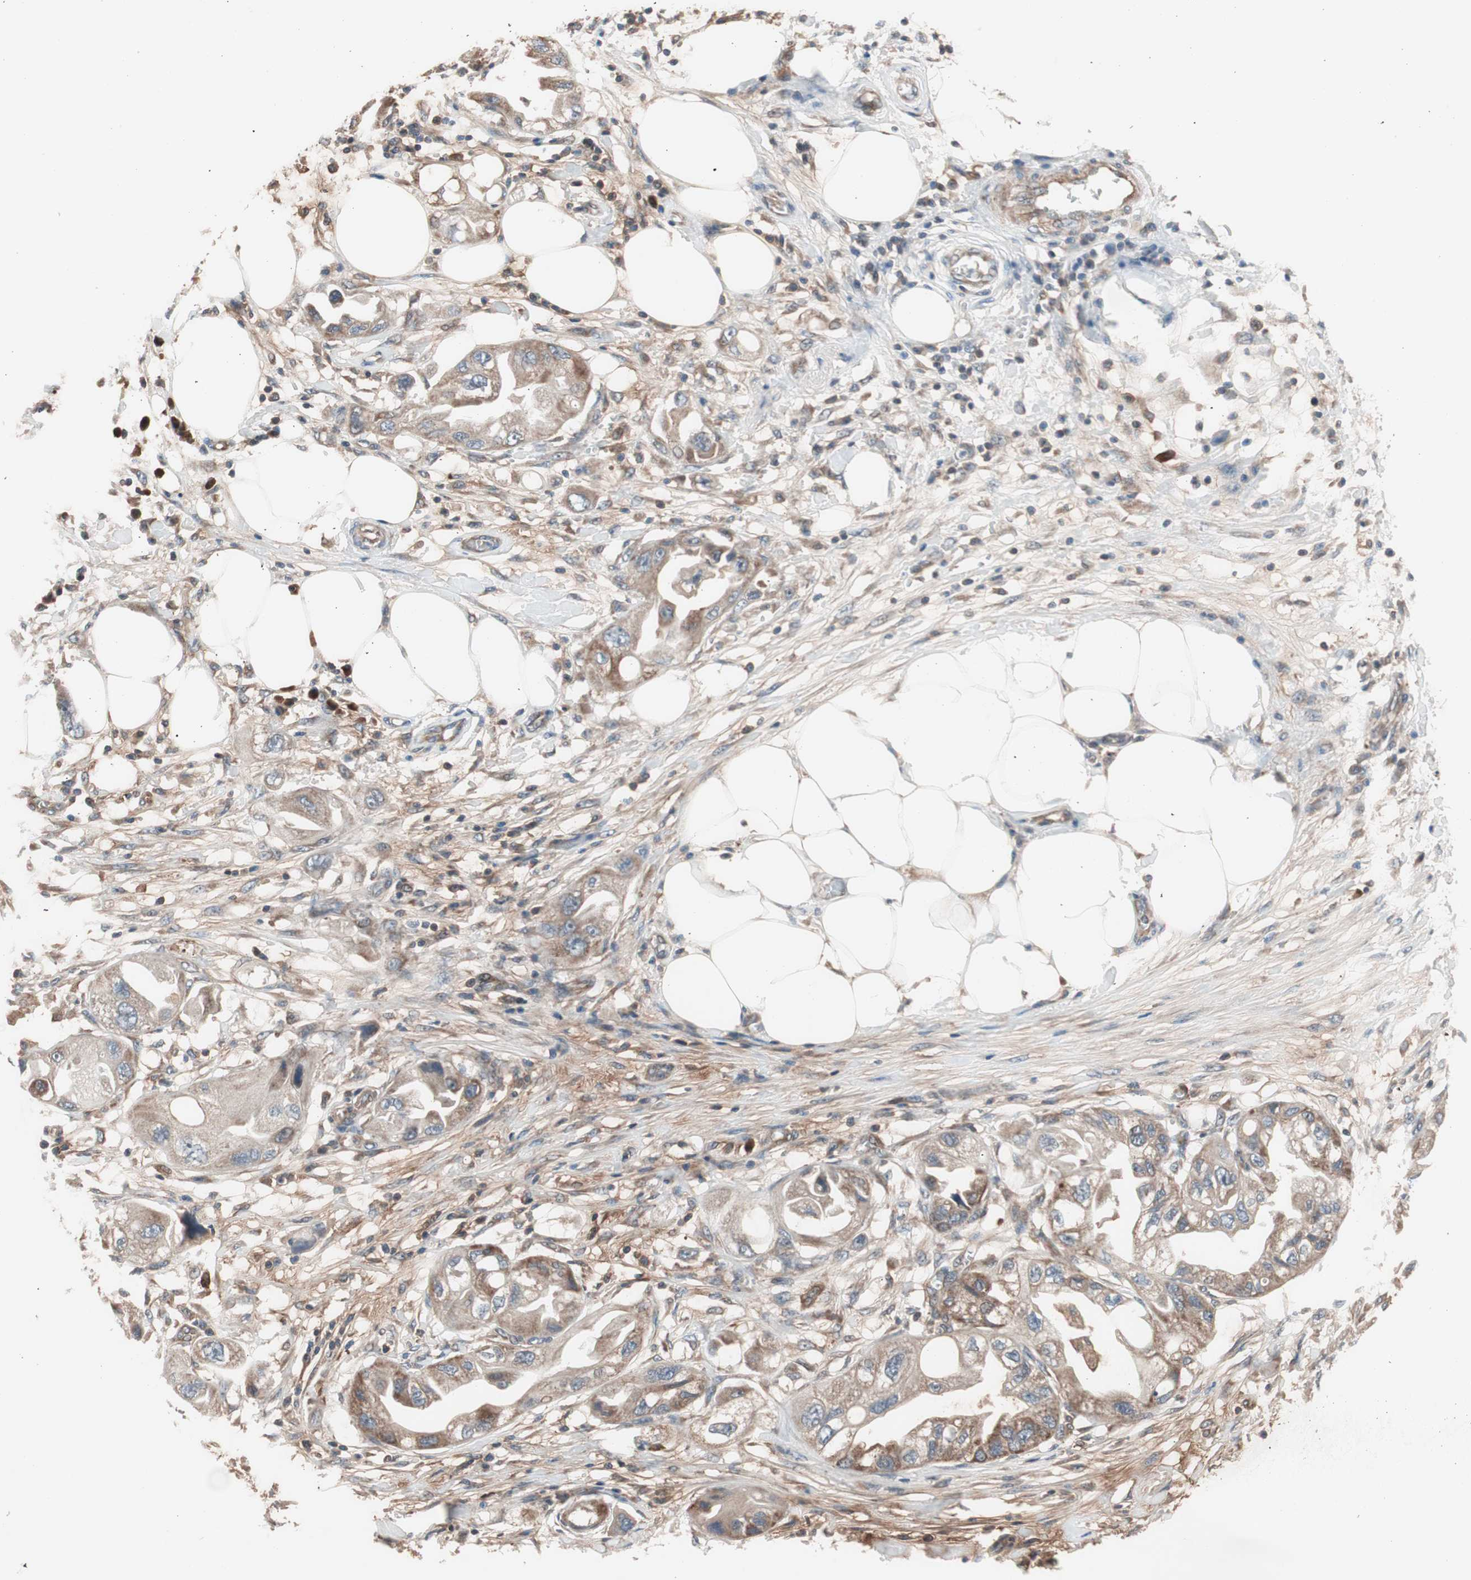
{"staining": {"intensity": "moderate", "quantity": ">75%", "location": "cytoplasmic/membranous"}, "tissue": "endometrial cancer", "cell_type": "Tumor cells", "image_type": "cancer", "snomed": [{"axis": "morphology", "description": "Adenocarcinoma, NOS"}, {"axis": "topography", "description": "Endometrium"}], "caption": "Endometrial adenocarcinoma was stained to show a protein in brown. There is medium levels of moderate cytoplasmic/membranous staining in approximately >75% of tumor cells. (Brightfield microscopy of DAB IHC at high magnification).", "gene": "HMBS", "patient": {"sex": "female", "age": 67}}